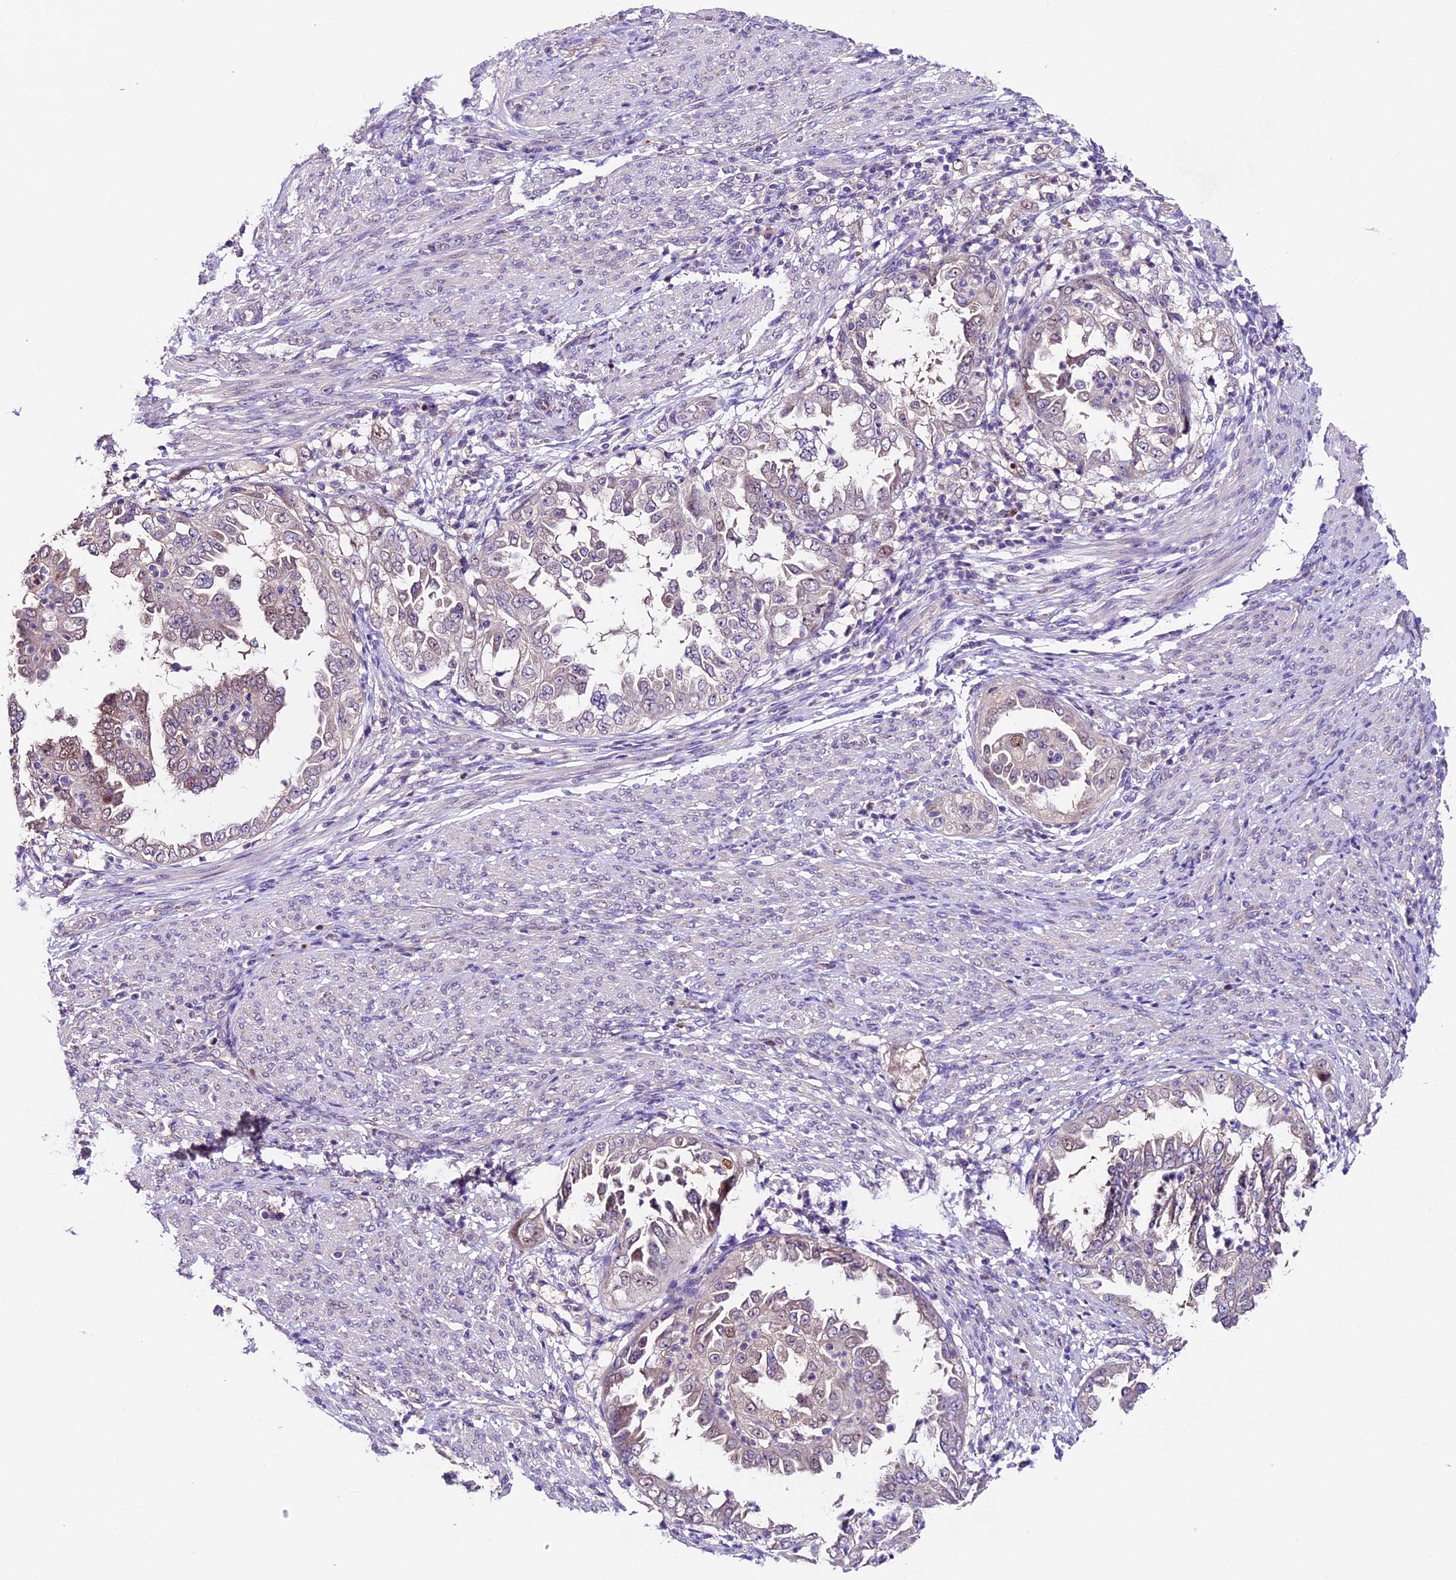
{"staining": {"intensity": "negative", "quantity": "none", "location": "none"}, "tissue": "endometrial cancer", "cell_type": "Tumor cells", "image_type": "cancer", "snomed": [{"axis": "morphology", "description": "Adenocarcinoma, NOS"}, {"axis": "topography", "description": "Endometrium"}], "caption": "Human endometrial cancer stained for a protein using immunohistochemistry (IHC) displays no staining in tumor cells.", "gene": "SBNO2", "patient": {"sex": "female", "age": 85}}